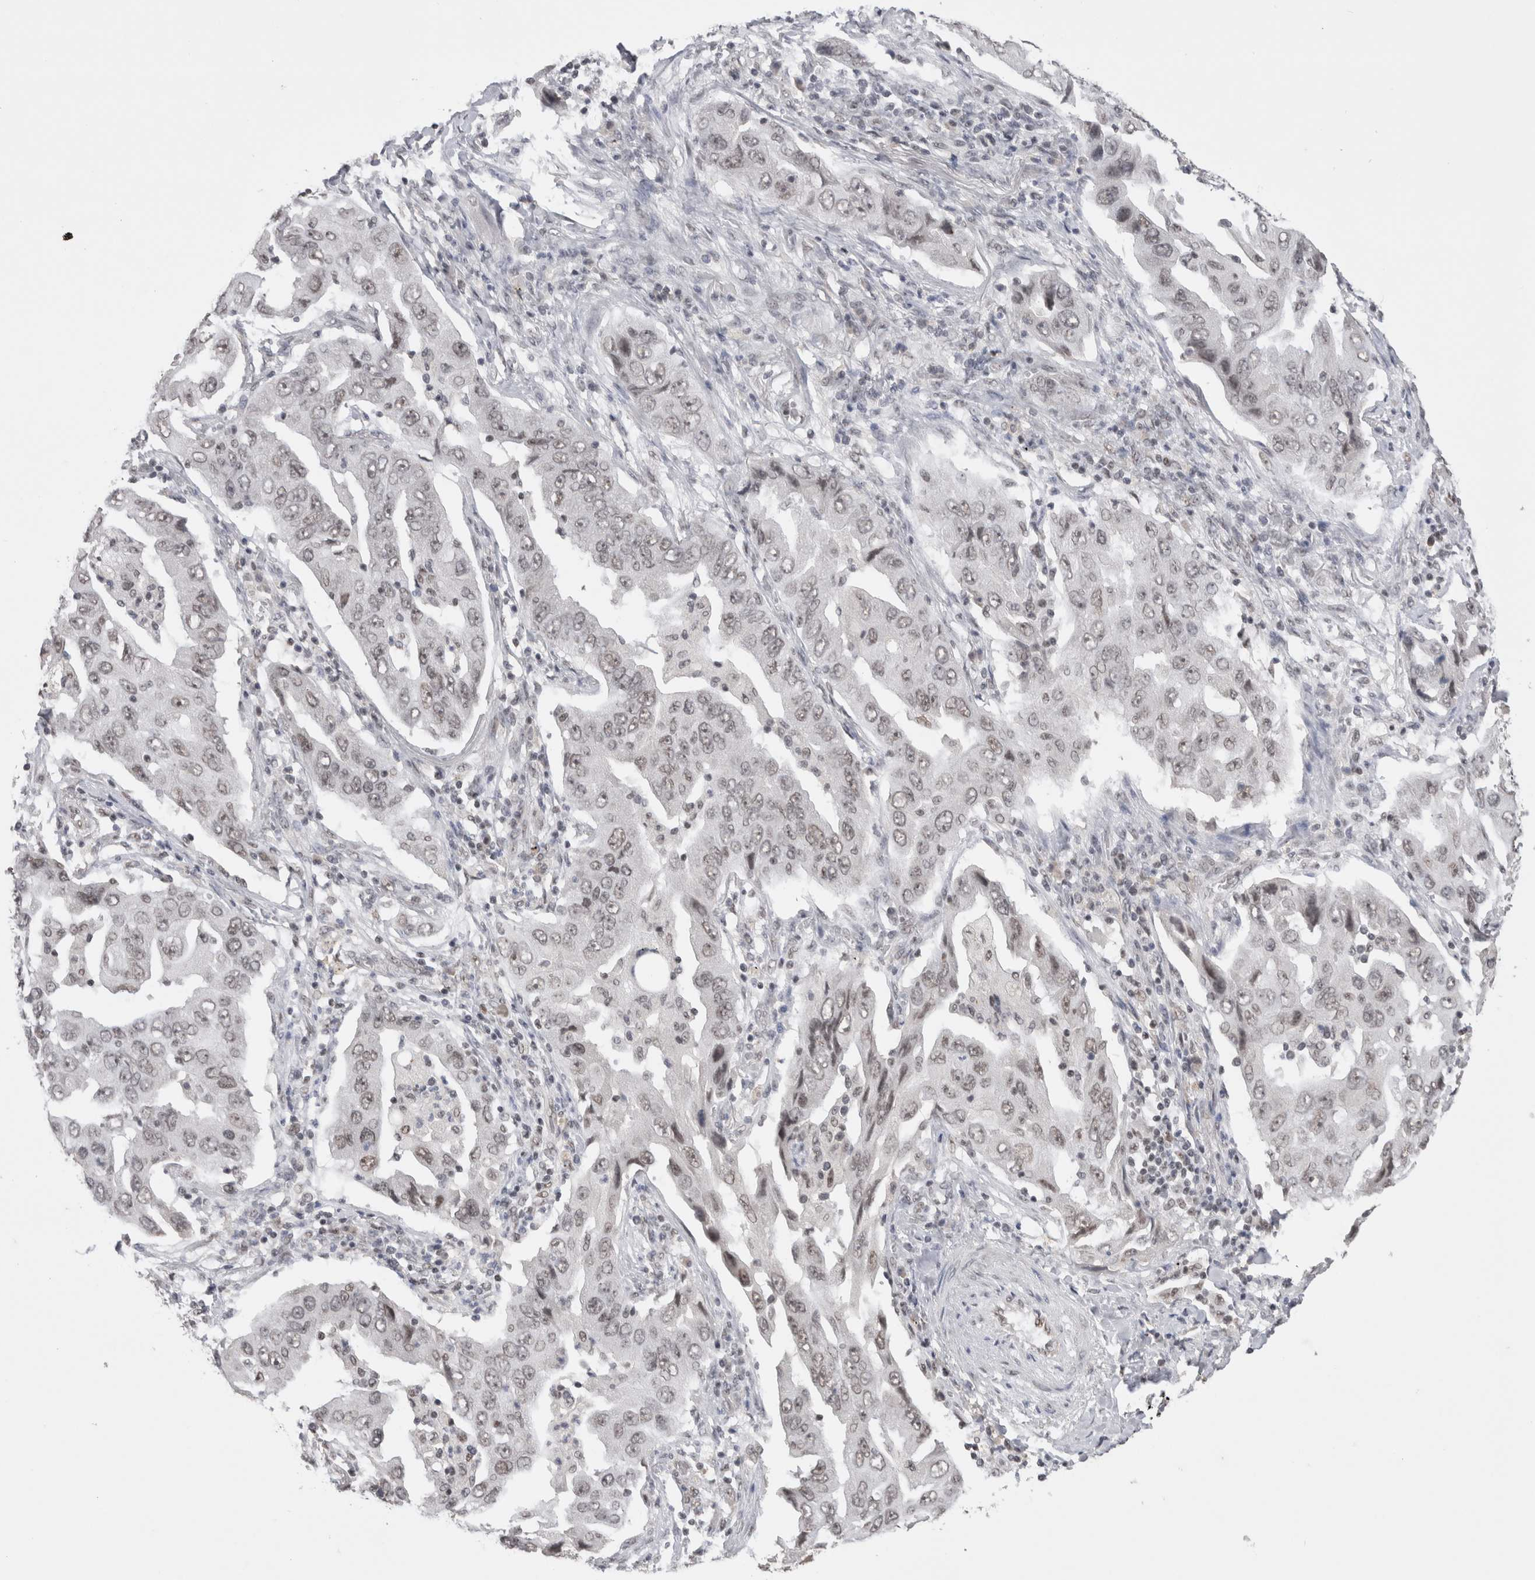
{"staining": {"intensity": "weak", "quantity": "25%-75%", "location": "nuclear"}, "tissue": "lung cancer", "cell_type": "Tumor cells", "image_type": "cancer", "snomed": [{"axis": "morphology", "description": "Adenocarcinoma, NOS"}, {"axis": "topography", "description": "Lung"}], "caption": "There is low levels of weak nuclear positivity in tumor cells of adenocarcinoma (lung), as demonstrated by immunohistochemical staining (brown color).", "gene": "DAXX", "patient": {"sex": "female", "age": 65}}